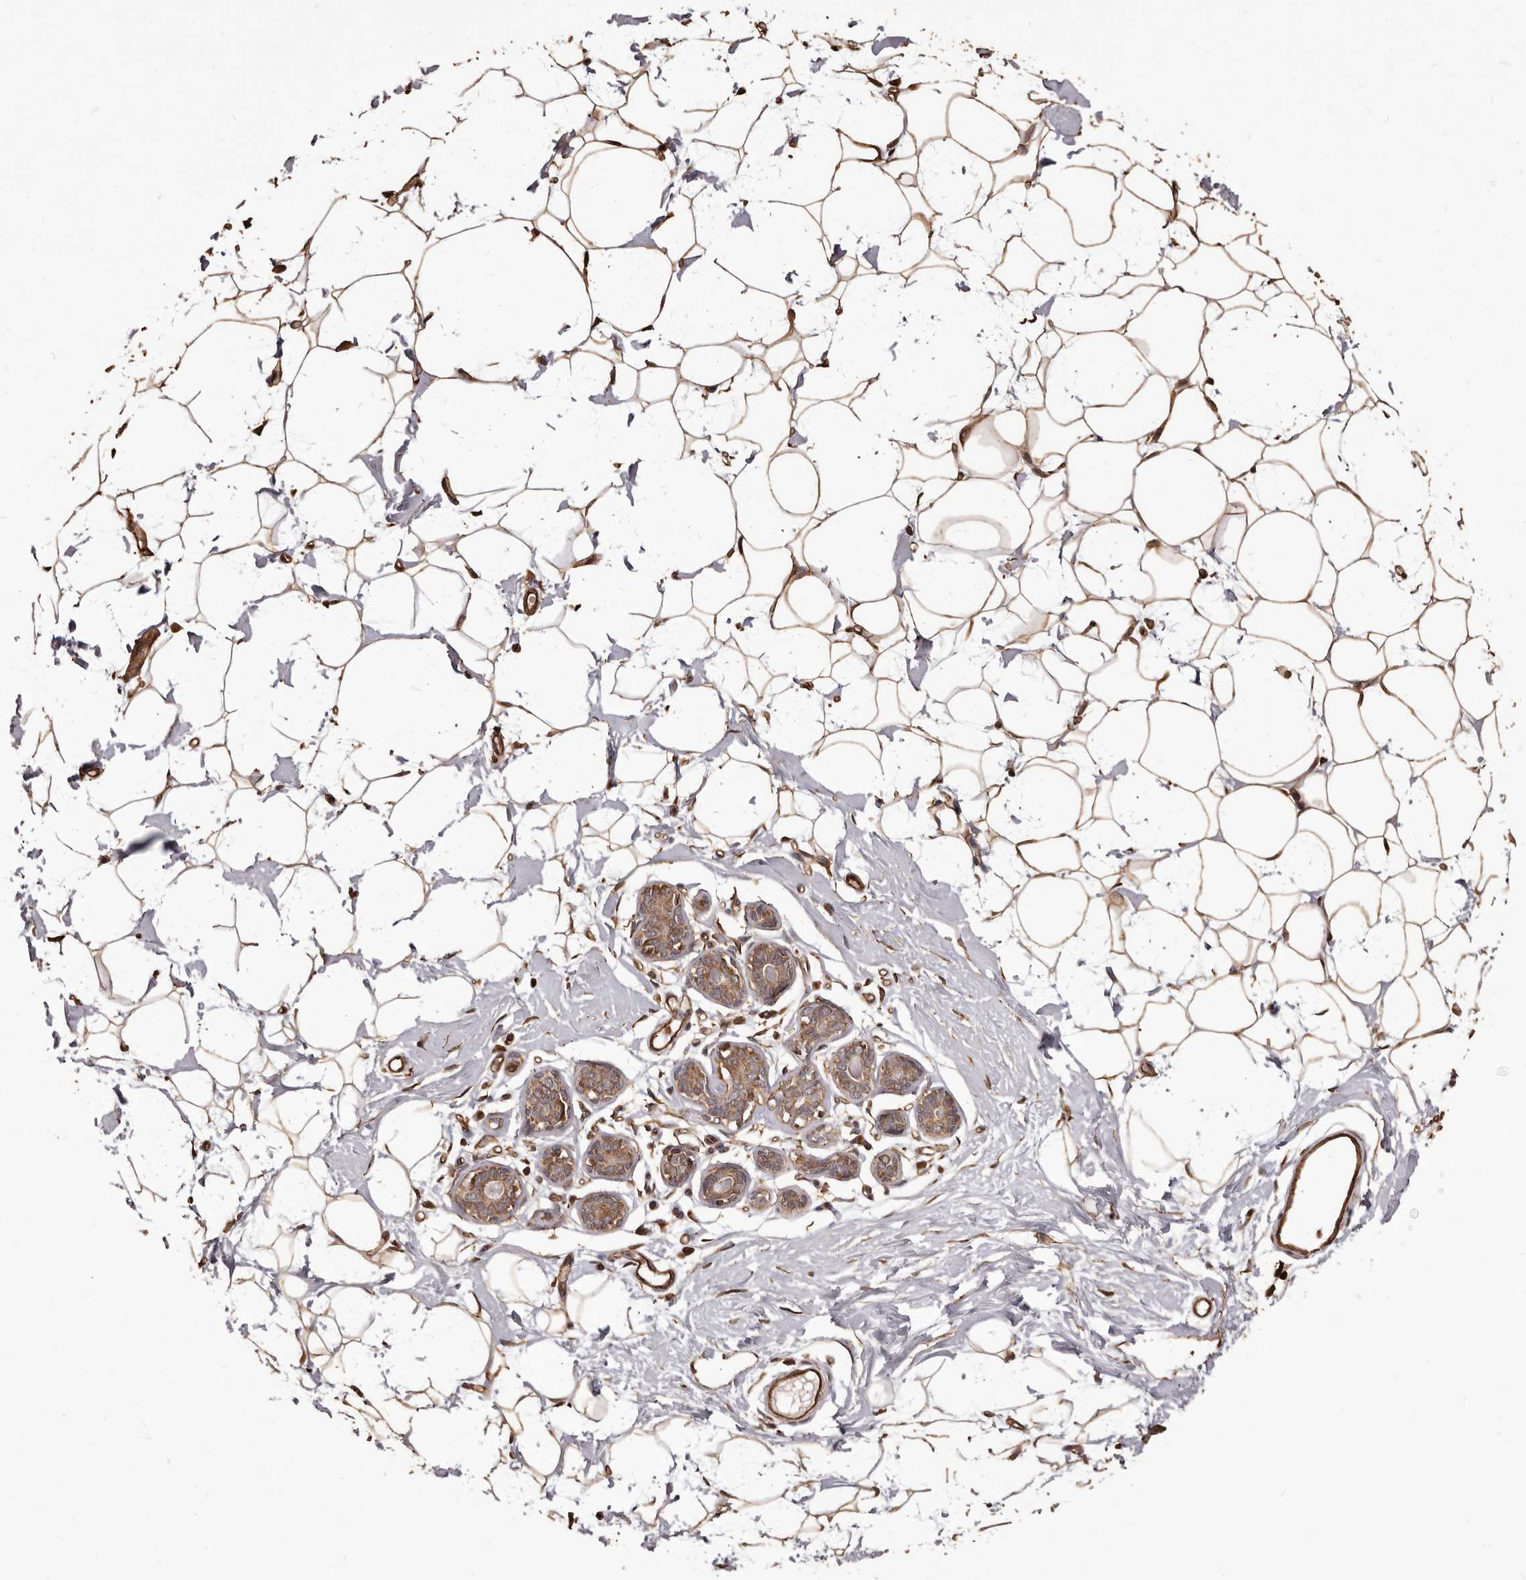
{"staining": {"intensity": "moderate", "quantity": ">75%", "location": "cytoplasmic/membranous"}, "tissue": "adipose tissue", "cell_type": "Adipocytes", "image_type": "normal", "snomed": [{"axis": "morphology", "description": "Normal tissue, NOS"}, {"axis": "topography", "description": "Breast"}], "caption": "About >75% of adipocytes in unremarkable human adipose tissue display moderate cytoplasmic/membranous protein staining as visualized by brown immunohistochemical staining.", "gene": "ALPK1", "patient": {"sex": "female", "age": 23}}